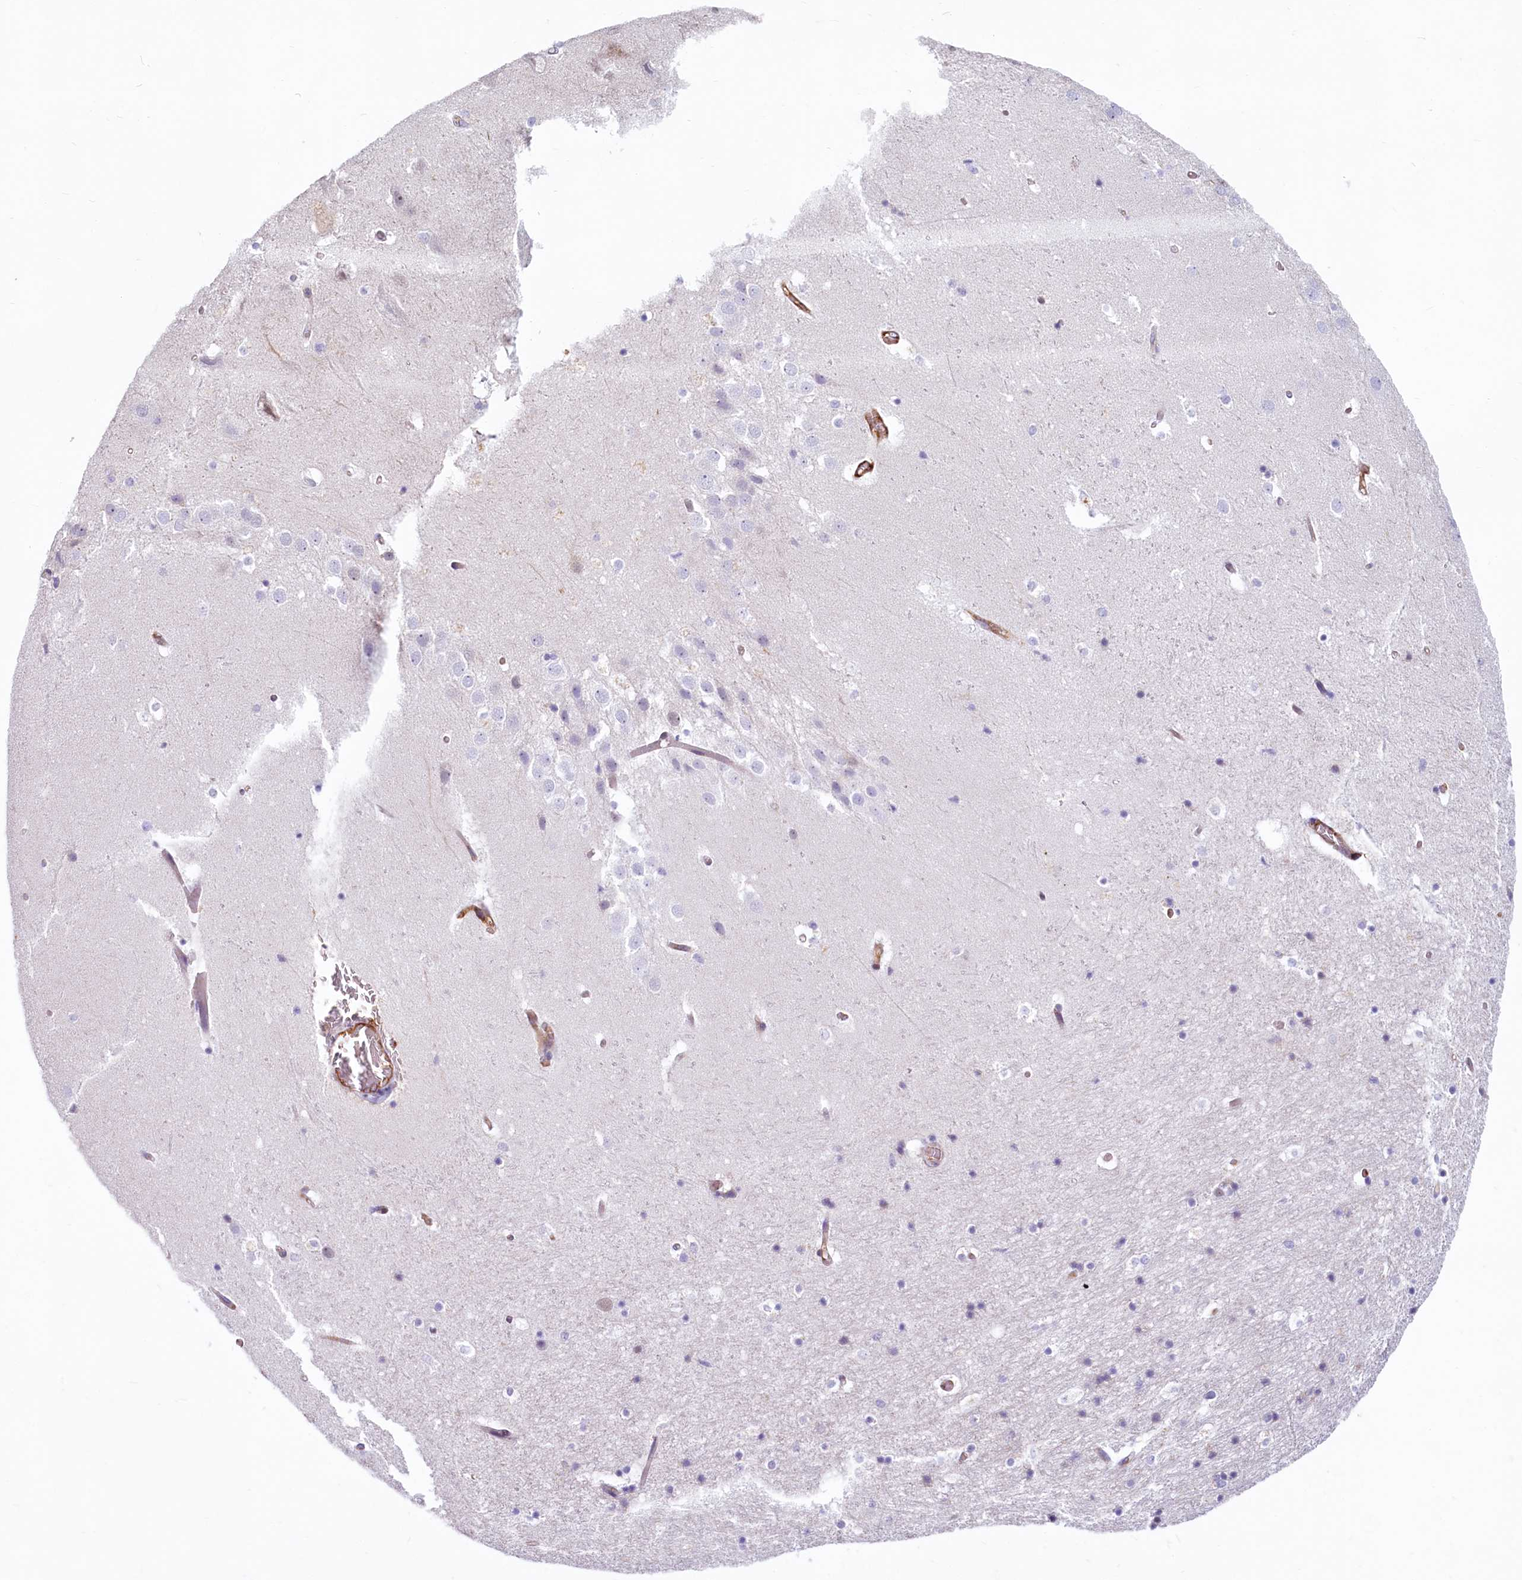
{"staining": {"intensity": "negative", "quantity": "none", "location": "none"}, "tissue": "hippocampus", "cell_type": "Glial cells", "image_type": "normal", "snomed": [{"axis": "morphology", "description": "Normal tissue, NOS"}, {"axis": "topography", "description": "Hippocampus"}], "caption": "DAB immunohistochemical staining of normal hippocampus demonstrates no significant staining in glial cells.", "gene": "PROCR", "patient": {"sex": "female", "age": 52}}